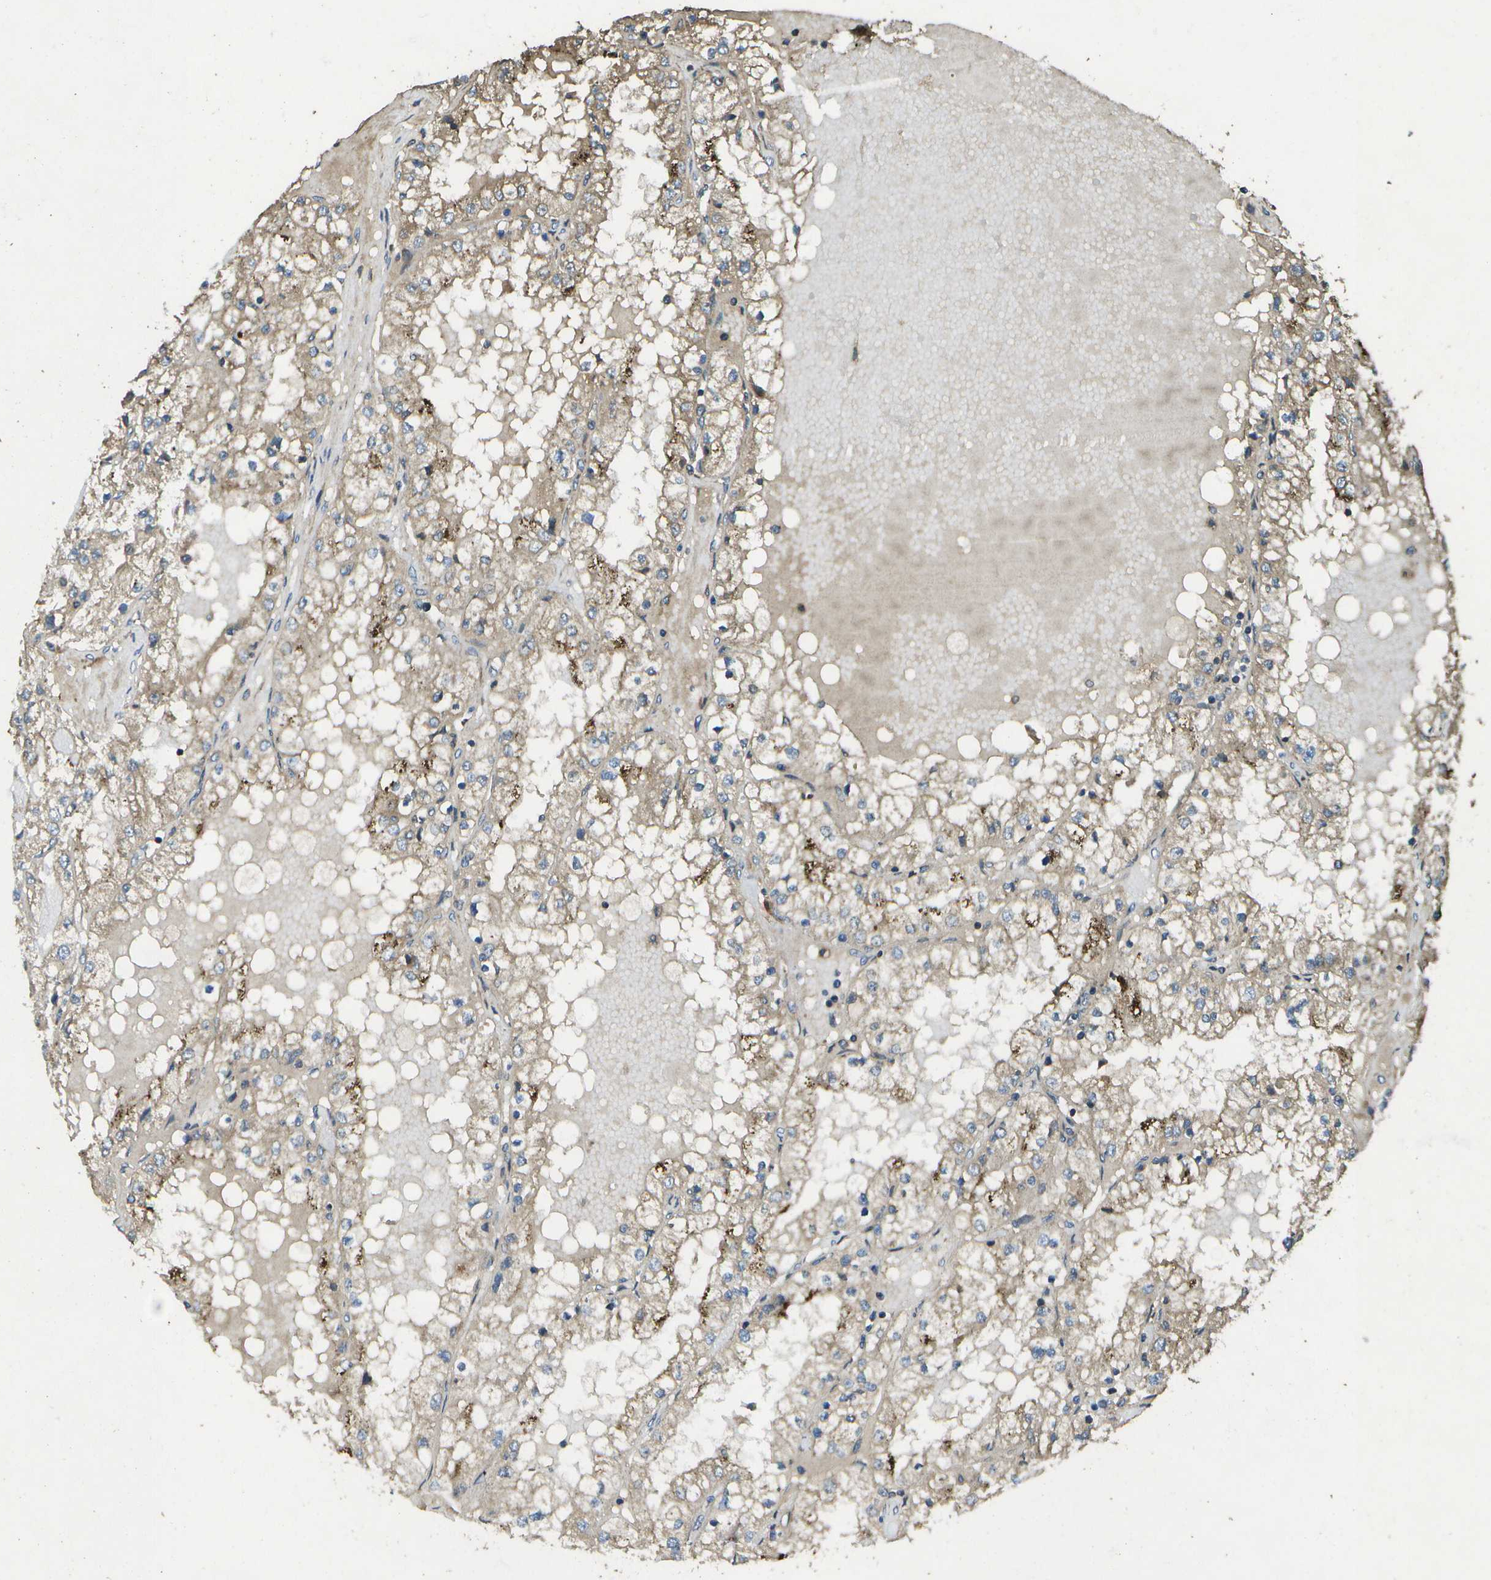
{"staining": {"intensity": "weak", "quantity": ">75%", "location": "cytoplasmic/membranous"}, "tissue": "renal cancer", "cell_type": "Tumor cells", "image_type": "cancer", "snomed": [{"axis": "morphology", "description": "Adenocarcinoma, NOS"}, {"axis": "topography", "description": "Kidney"}], "caption": "A photomicrograph of adenocarcinoma (renal) stained for a protein reveals weak cytoplasmic/membranous brown staining in tumor cells.", "gene": "HFE", "patient": {"sex": "male", "age": 68}}